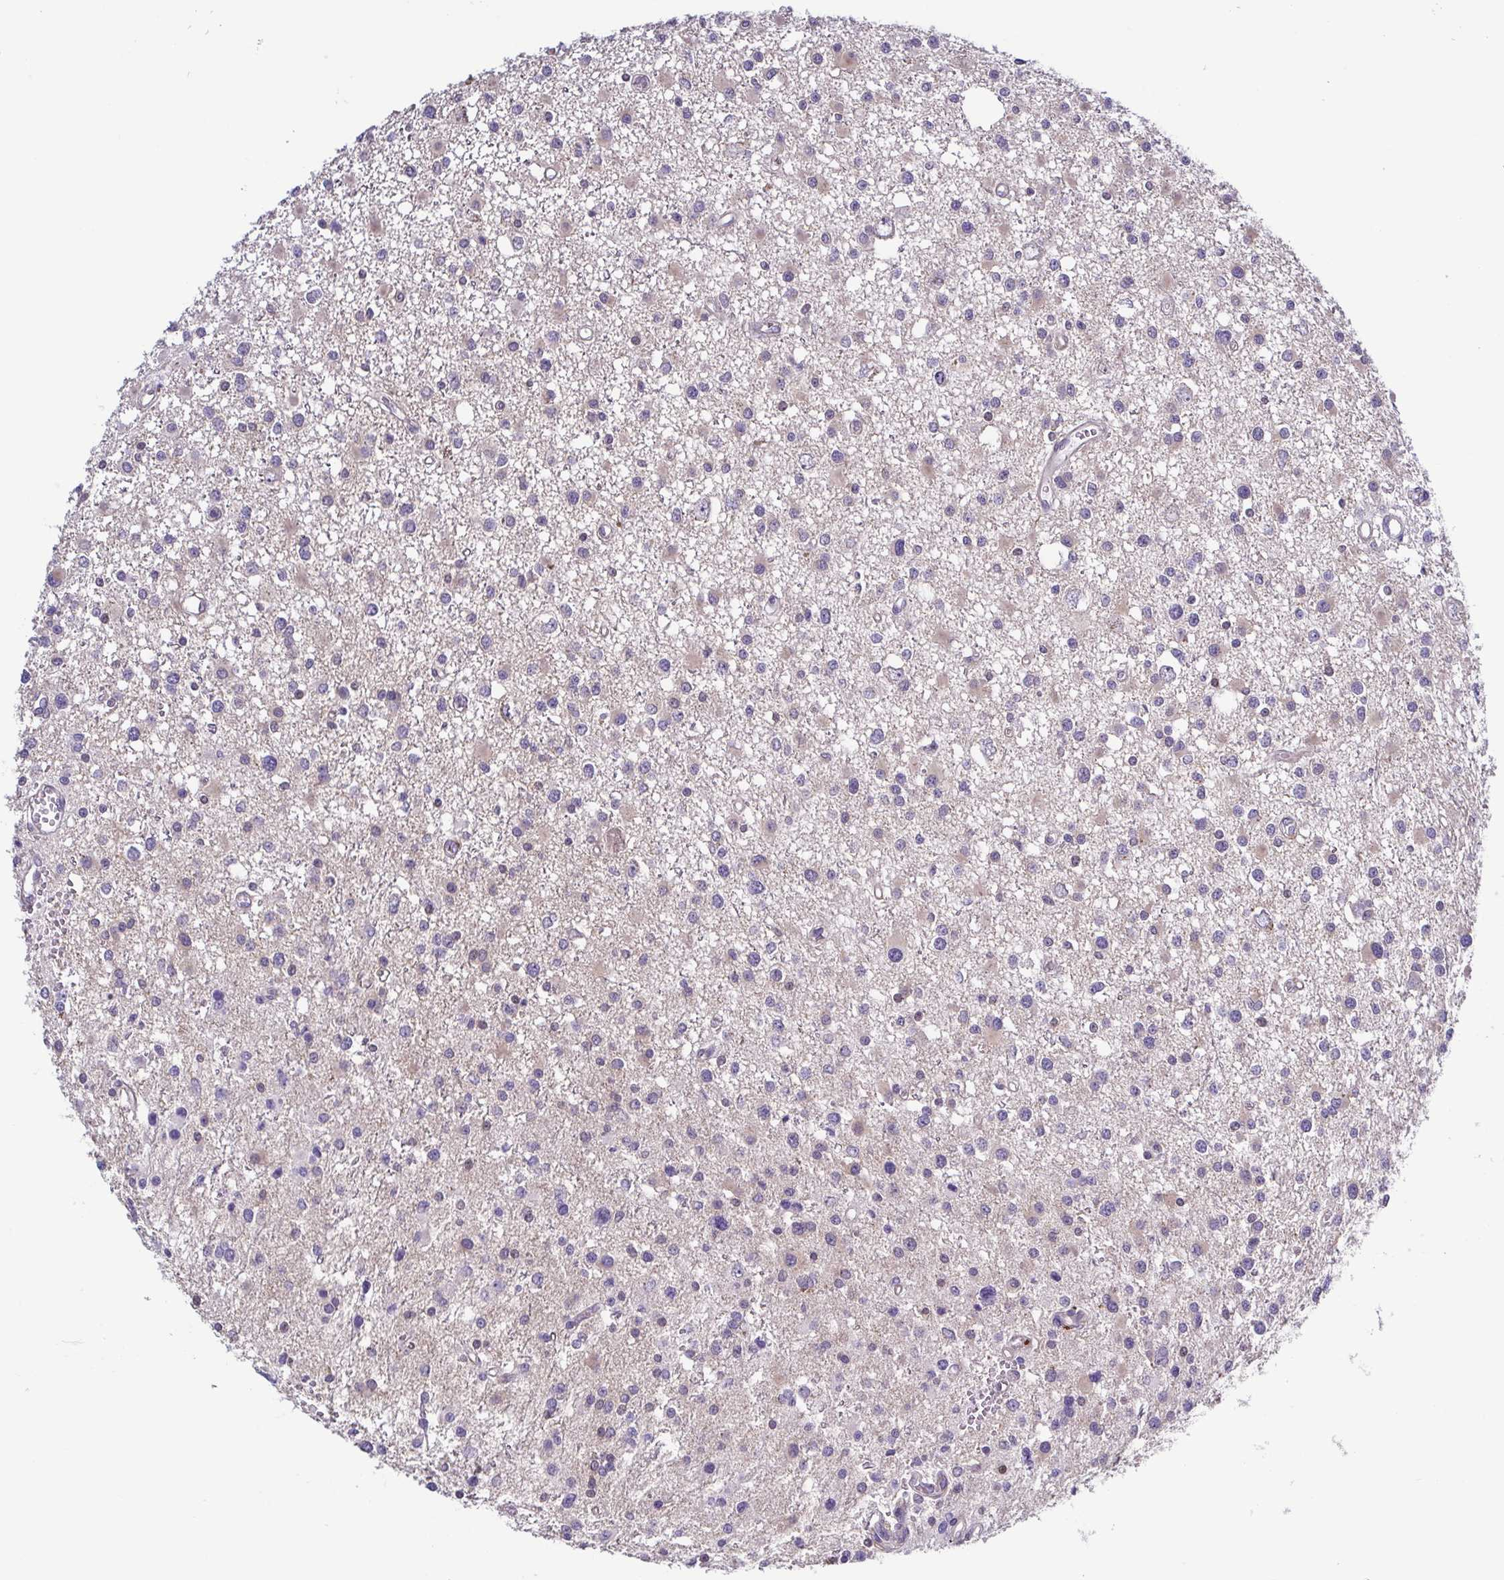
{"staining": {"intensity": "negative", "quantity": "none", "location": "none"}, "tissue": "glioma", "cell_type": "Tumor cells", "image_type": "cancer", "snomed": [{"axis": "morphology", "description": "Glioma, malignant, High grade"}, {"axis": "topography", "description": "Brain"}], "caption": "Human glioma stained for a protein using immunohistochemistry (IHC) shows no staining in tumor cells.", "gene": "UBE2Q1", "patient": {"sex": "male", "age": 54}}